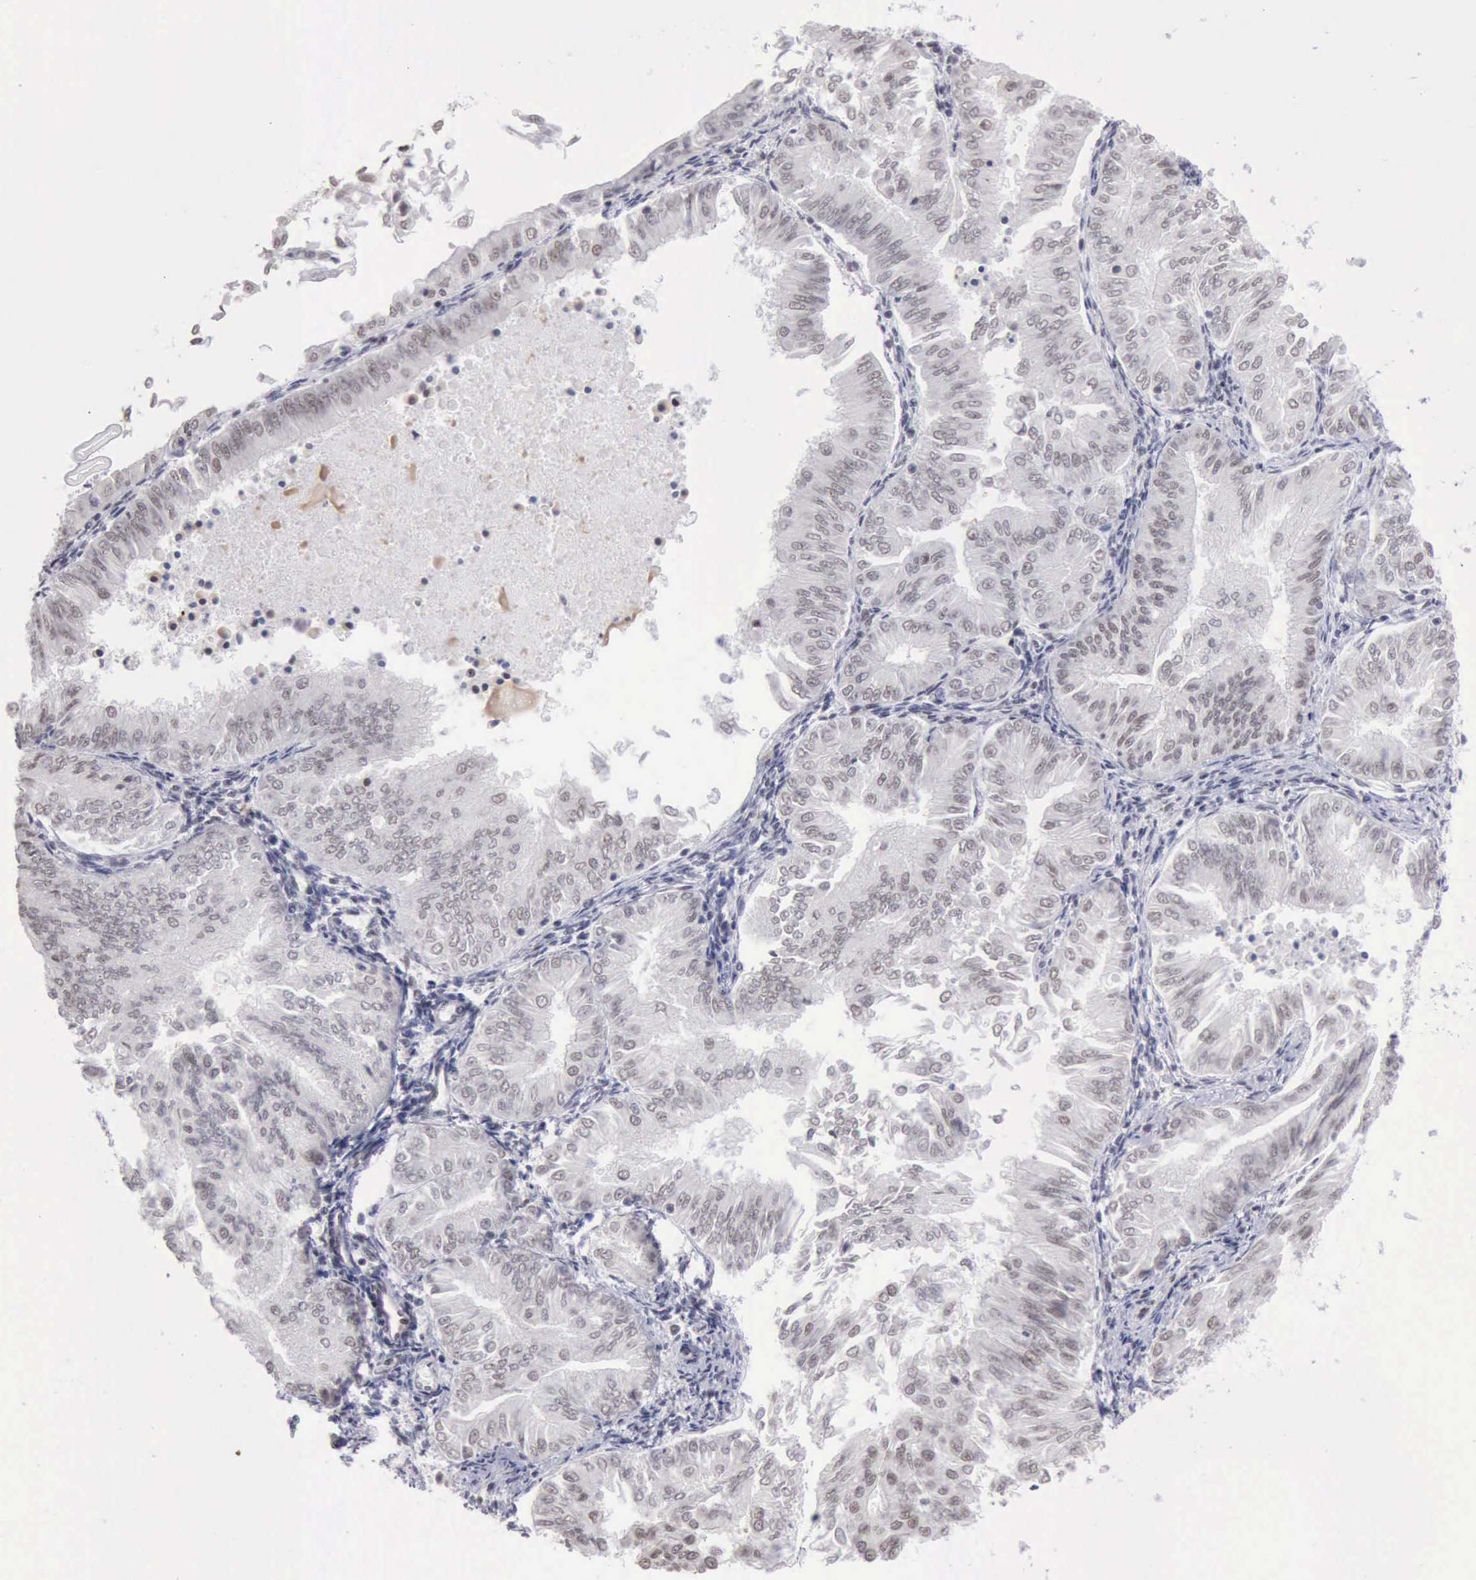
{"staining": {"intensity": "weak", "quantity": "<25%", "location": "nuclear"}, "tissue": "endometrial cancer", "cell_type": "Tumor cells", "image_type": "cancer", "snomed": [{"axis": "morphology", "description": "Adenocarcinoma, NOS"}, {"axis": "topography", "description": "Endometrium"}], "caption": "There is no significant expression in tumor cells of endometrial cancer.", "gene": "TAF1", "patient": {"sex": "female", "age": 53}}